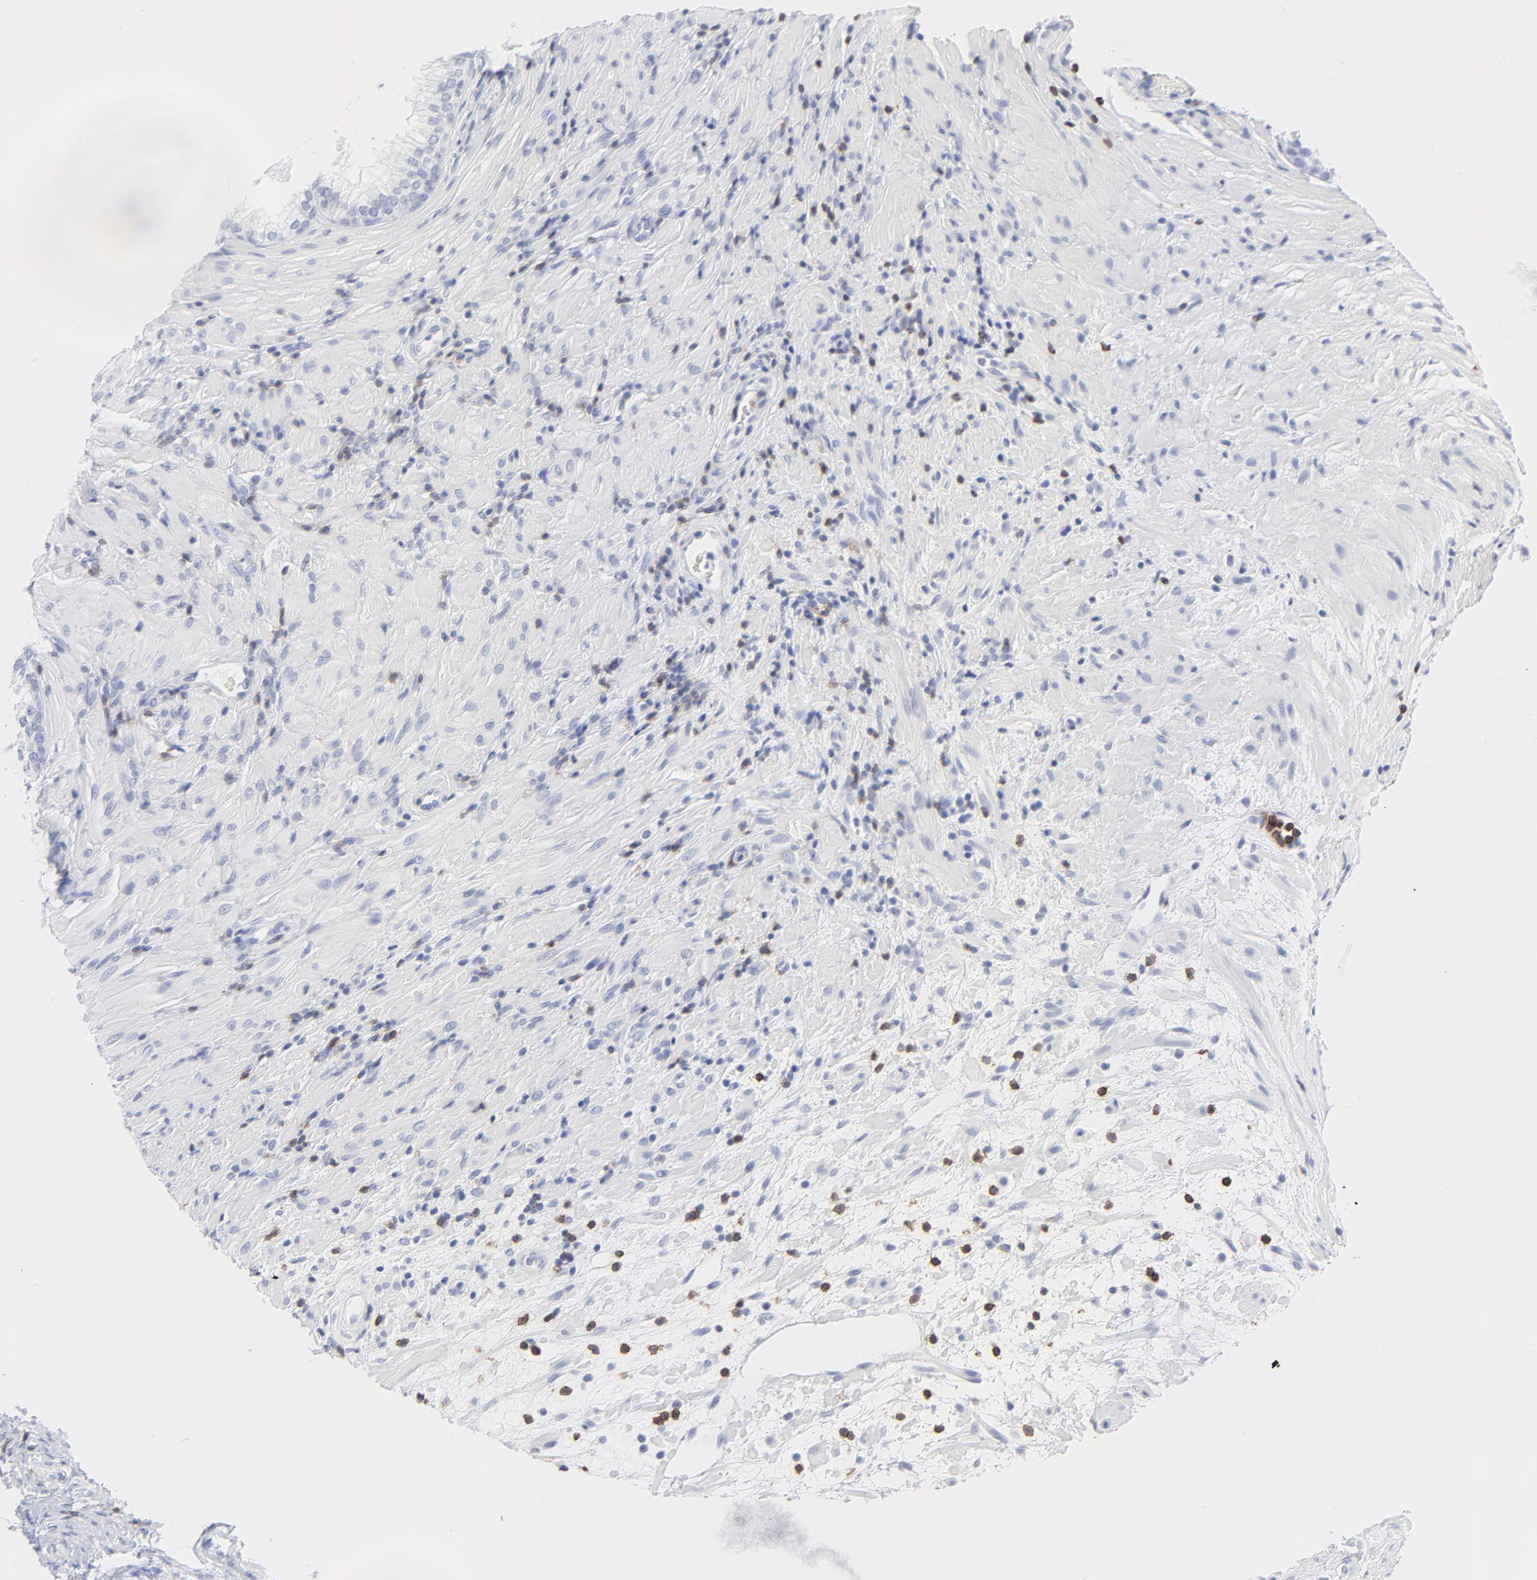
{"staining": {"intensity": "negative", "quantity": "none", "location": "none"}, "tissue": "prostate", "cell_type": "Glandular cells", "image_type": "normal", "snomed": [{"axis": "morphology", "description": "Normal tissue, NOS"}, {"axis": "topography", "description": "Prostate"}], "caption": "The photomicrograph reveals no significant staining in glandular cells of prostate. Brightfield microscopy of immunohistochemistry stained with DAB (3,3'-diaminobenzidine) (brown) and hematoxylin (blue), captured at high magnification.", "gene": "LCK", "patient": {"sex": "male", "age": 76}}